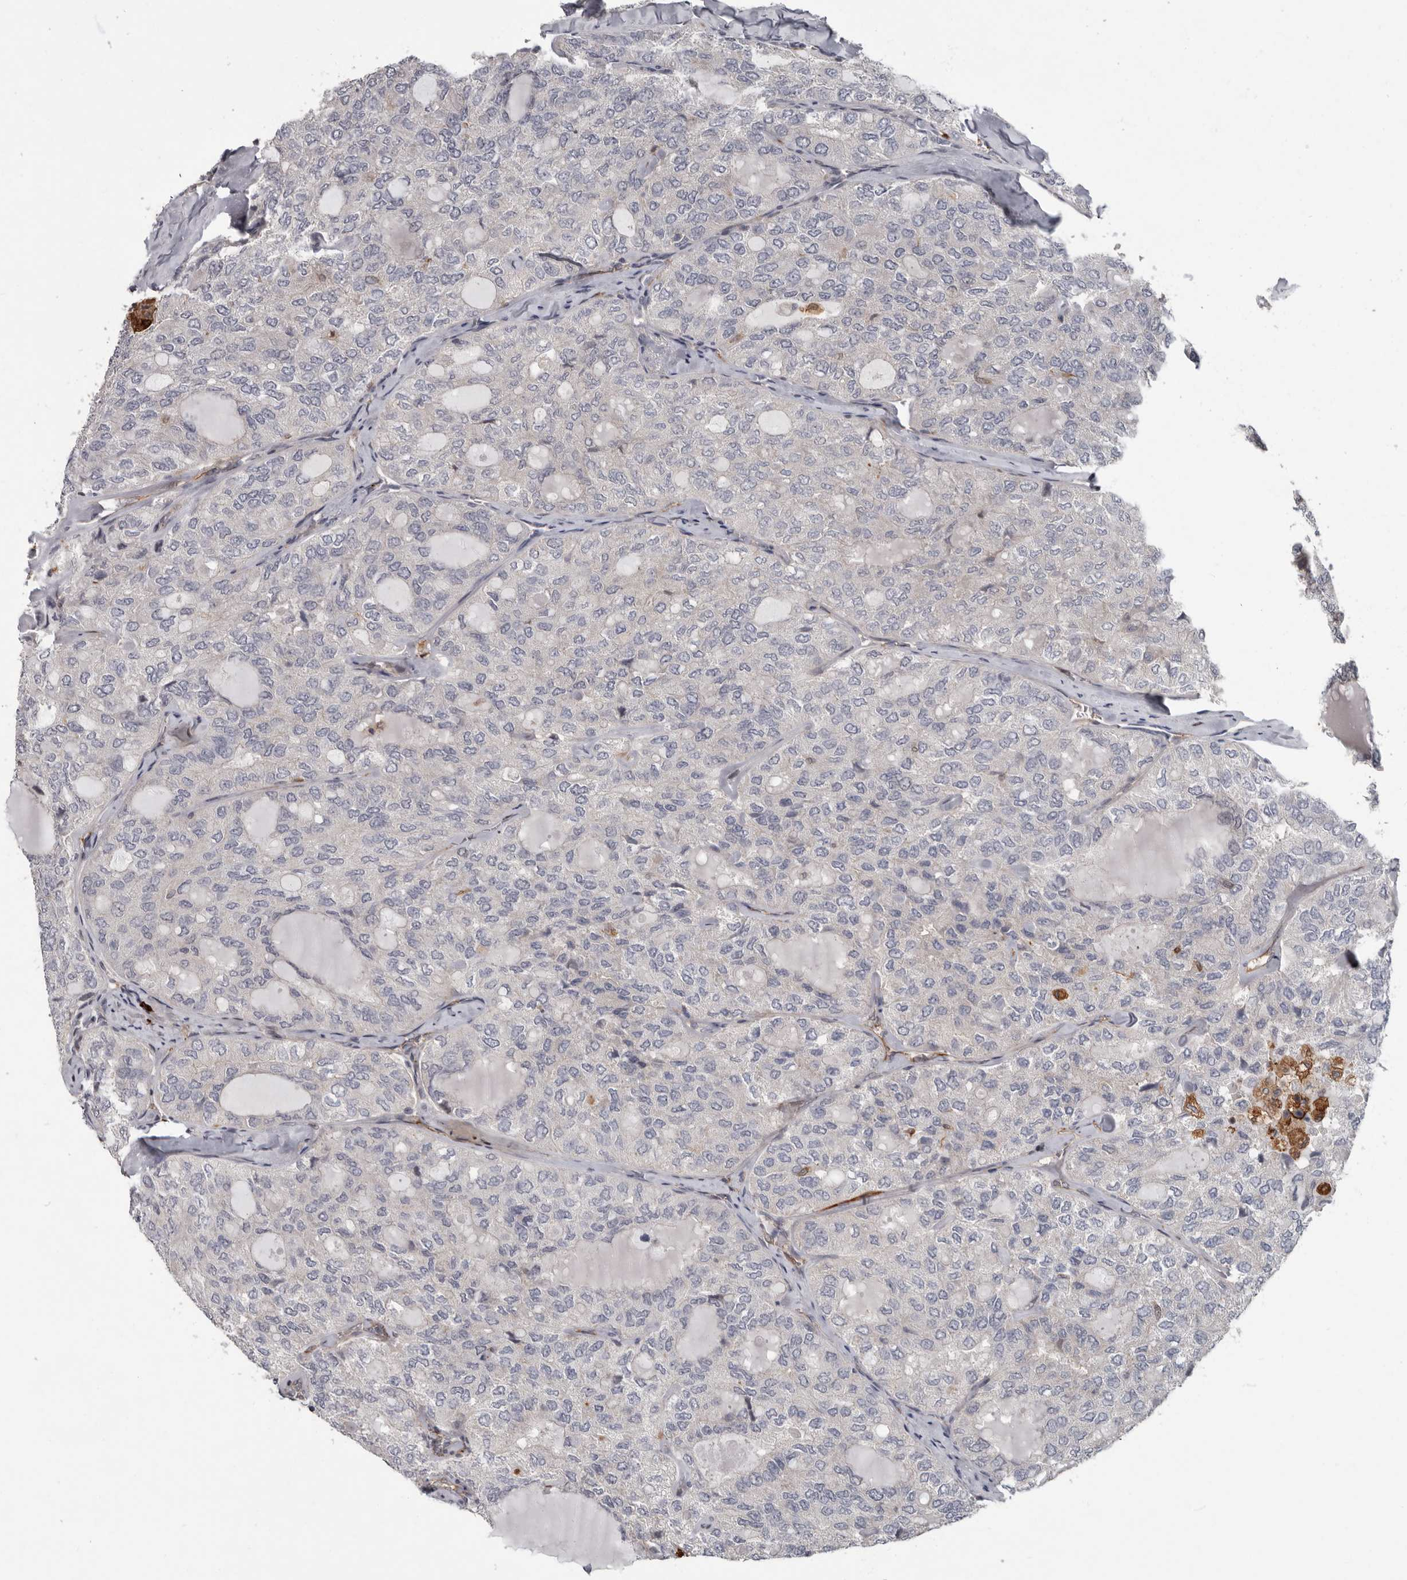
{"staining": {"intensity": "negative", "quantity": "none", "location": "none"}, "tissue": "thyroid cancer", "cell_type": "Tumor cells", "image_type": "cancer", "snomed": [{"axis": "morphology", "description": "Follicular adenoma carcinoma, NOS"}, {"axis": "topography", "description": "Thyroid gland"}], "caption": "Immunohistochemistry (IHC) image of neoplastic tissue: follicular adenoma carcinoma (thyroid) stained with DAB (3,3'-diaminobenzidine) demonstrates no significant protein positivity in tumor cells. Nuclei are stained in blue.", "gene": "FGFR4", "patient": {"sex": "male", "age": 75}}